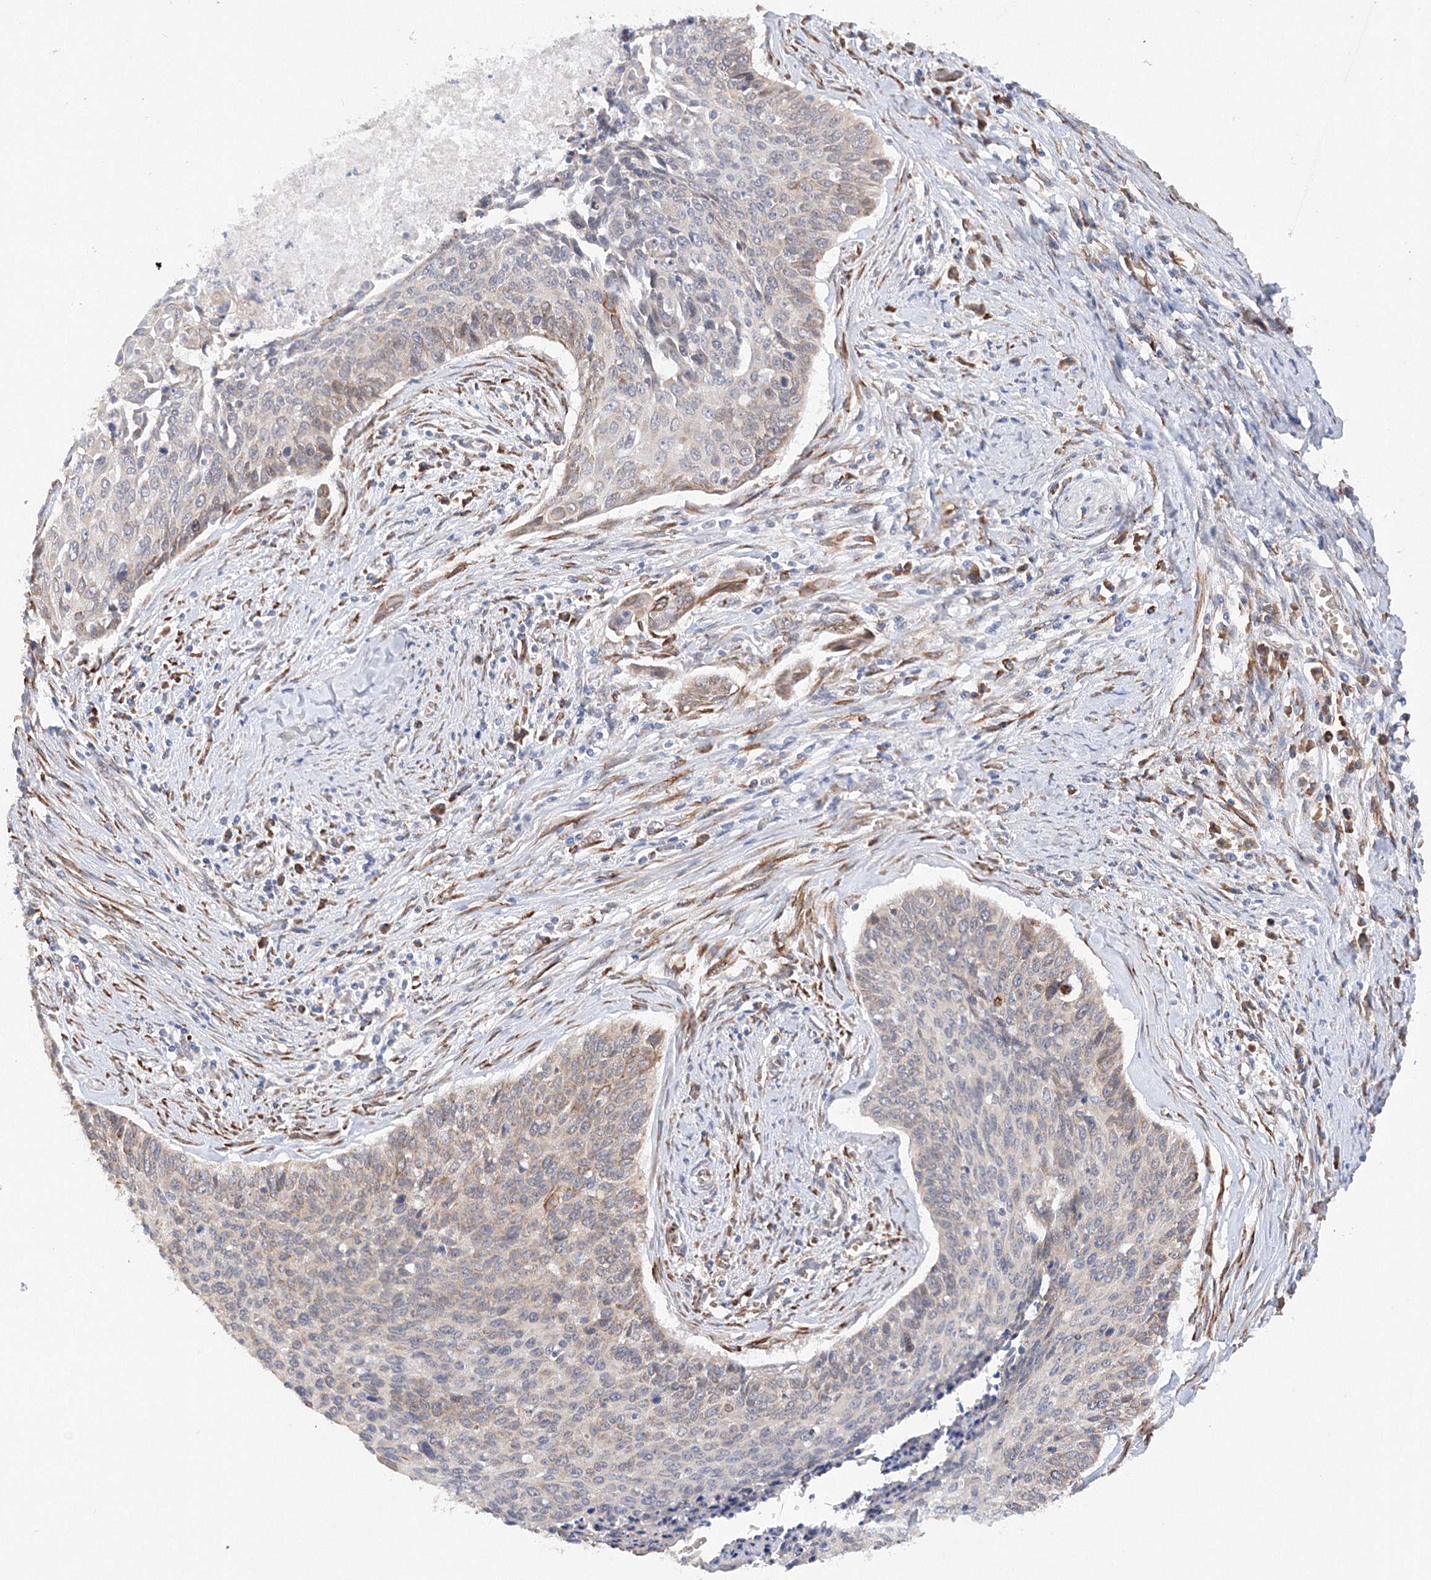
{"staining": {"intensity": "weak", "quantity": "<25%", "location": "cytoplasmic/membranous"}, "tissue": "cervical cancer", "cell_type": "Tumor cells", "image_type": "cancer", "snomed": [{"axis": "morphology", "description": "Squamous cell carcinoma, NOS"}, {"axis": "topography", "description": "Cervix"}], "caption": "High power microscopy micrograph of an immunohistochemistry (IHC) micrograph of cervical cancer (squamous cell carcinoma), revealing no significant expression in tumor cells.", "gene": "DIS3L2", "patient": {"sex": "female", "age": 55}}